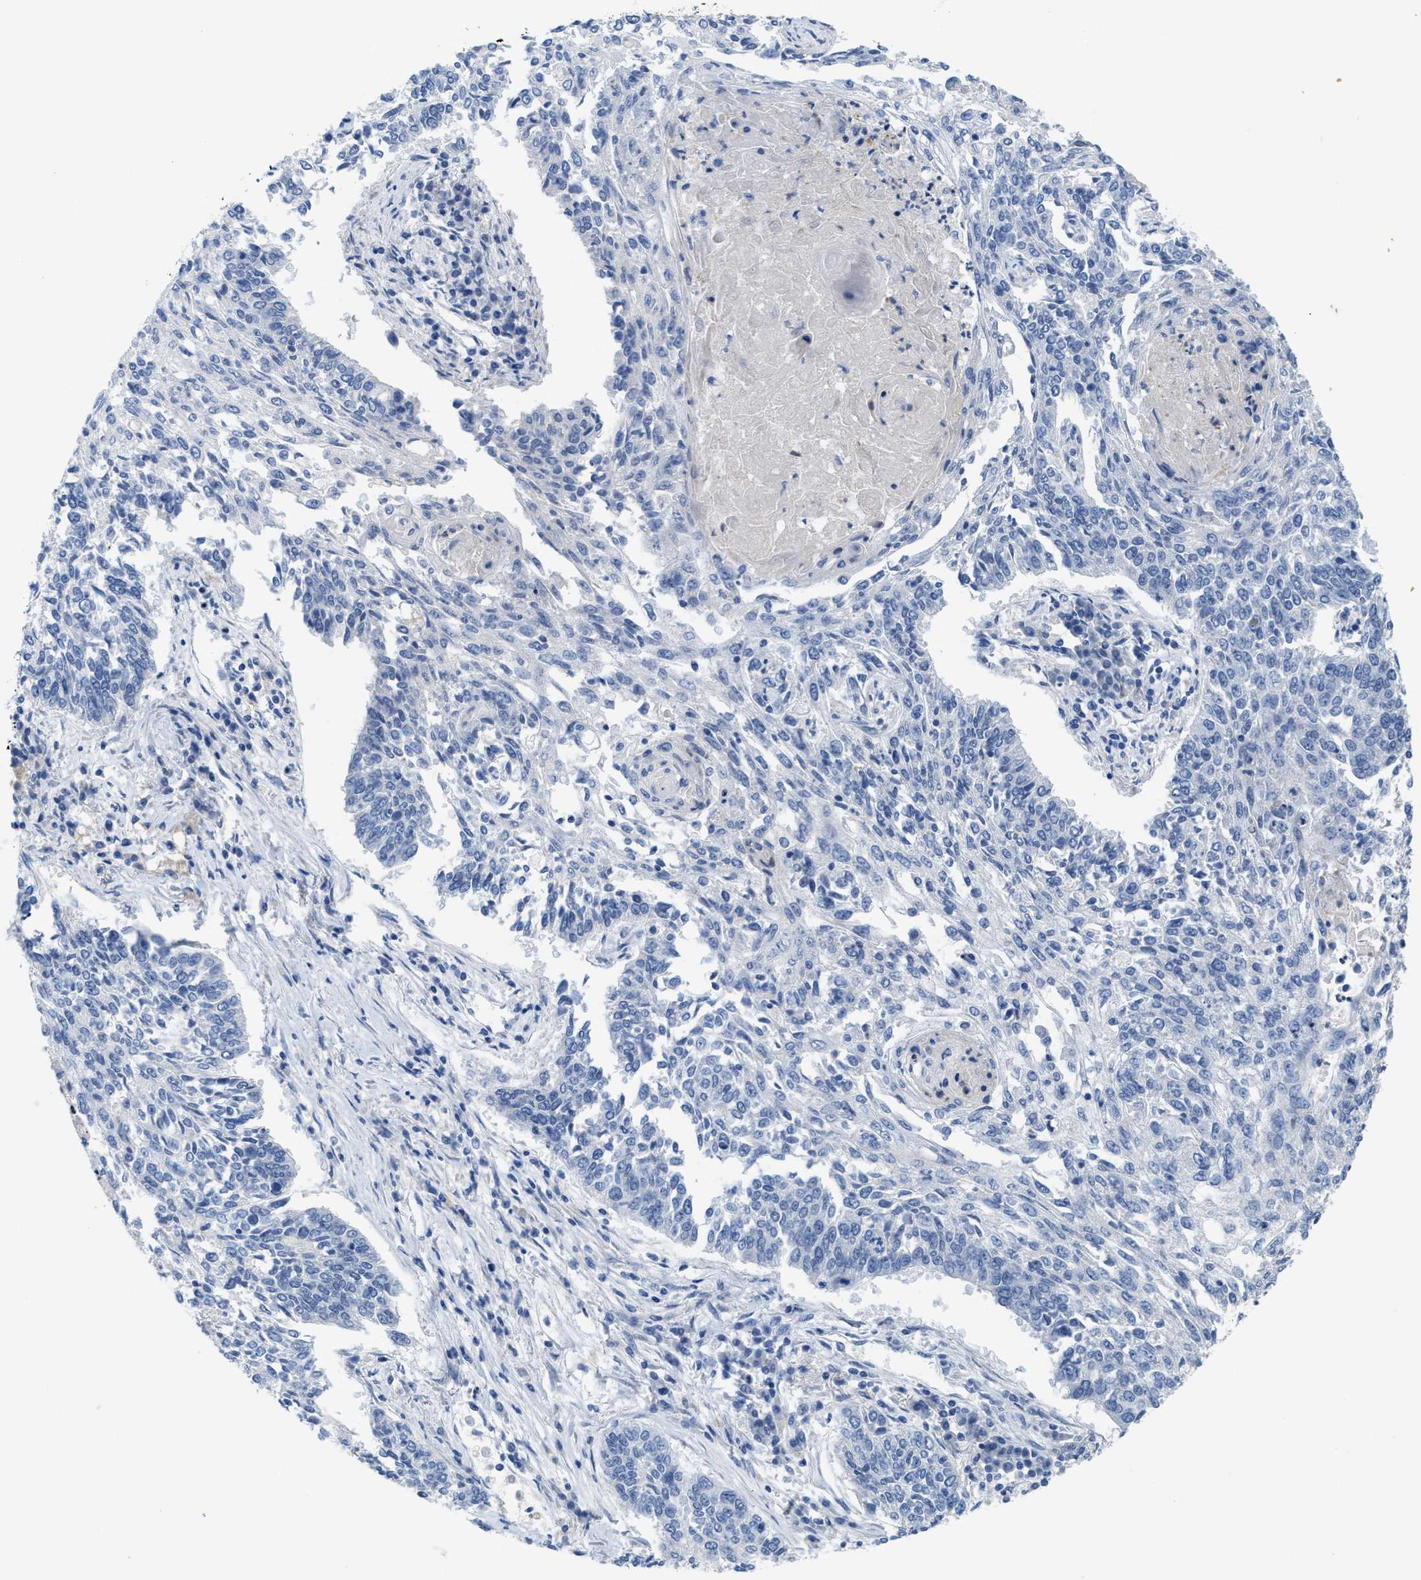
{"staining": {"intensity": "negative", "quantity": "none", "location": "none"}, "tissue": "lung cancer", "cell_type": "Tumor cells", "image_type": "cancer", "snomed": [{"axis": "morphology", "description": "Normal tissue, NOS"}, {"axis": "morphology", "description": "Squamous cell carcinoma, NOS"}, {"axis": "topography", "description": "Cartilage tissue"}, {"axis": "topography", "description": "Bronchus"}, {"axis": "topography", "description": "Lung"}], "caption": "A high-resolution image shows IHC staining of lung squamous cell carcinoma, which displays no significant expression in tumor cells. (IHC, brightfield microscopy, high magnification).", "gene": "CPA2", "patient": {"sex": "female", "age": 49}}